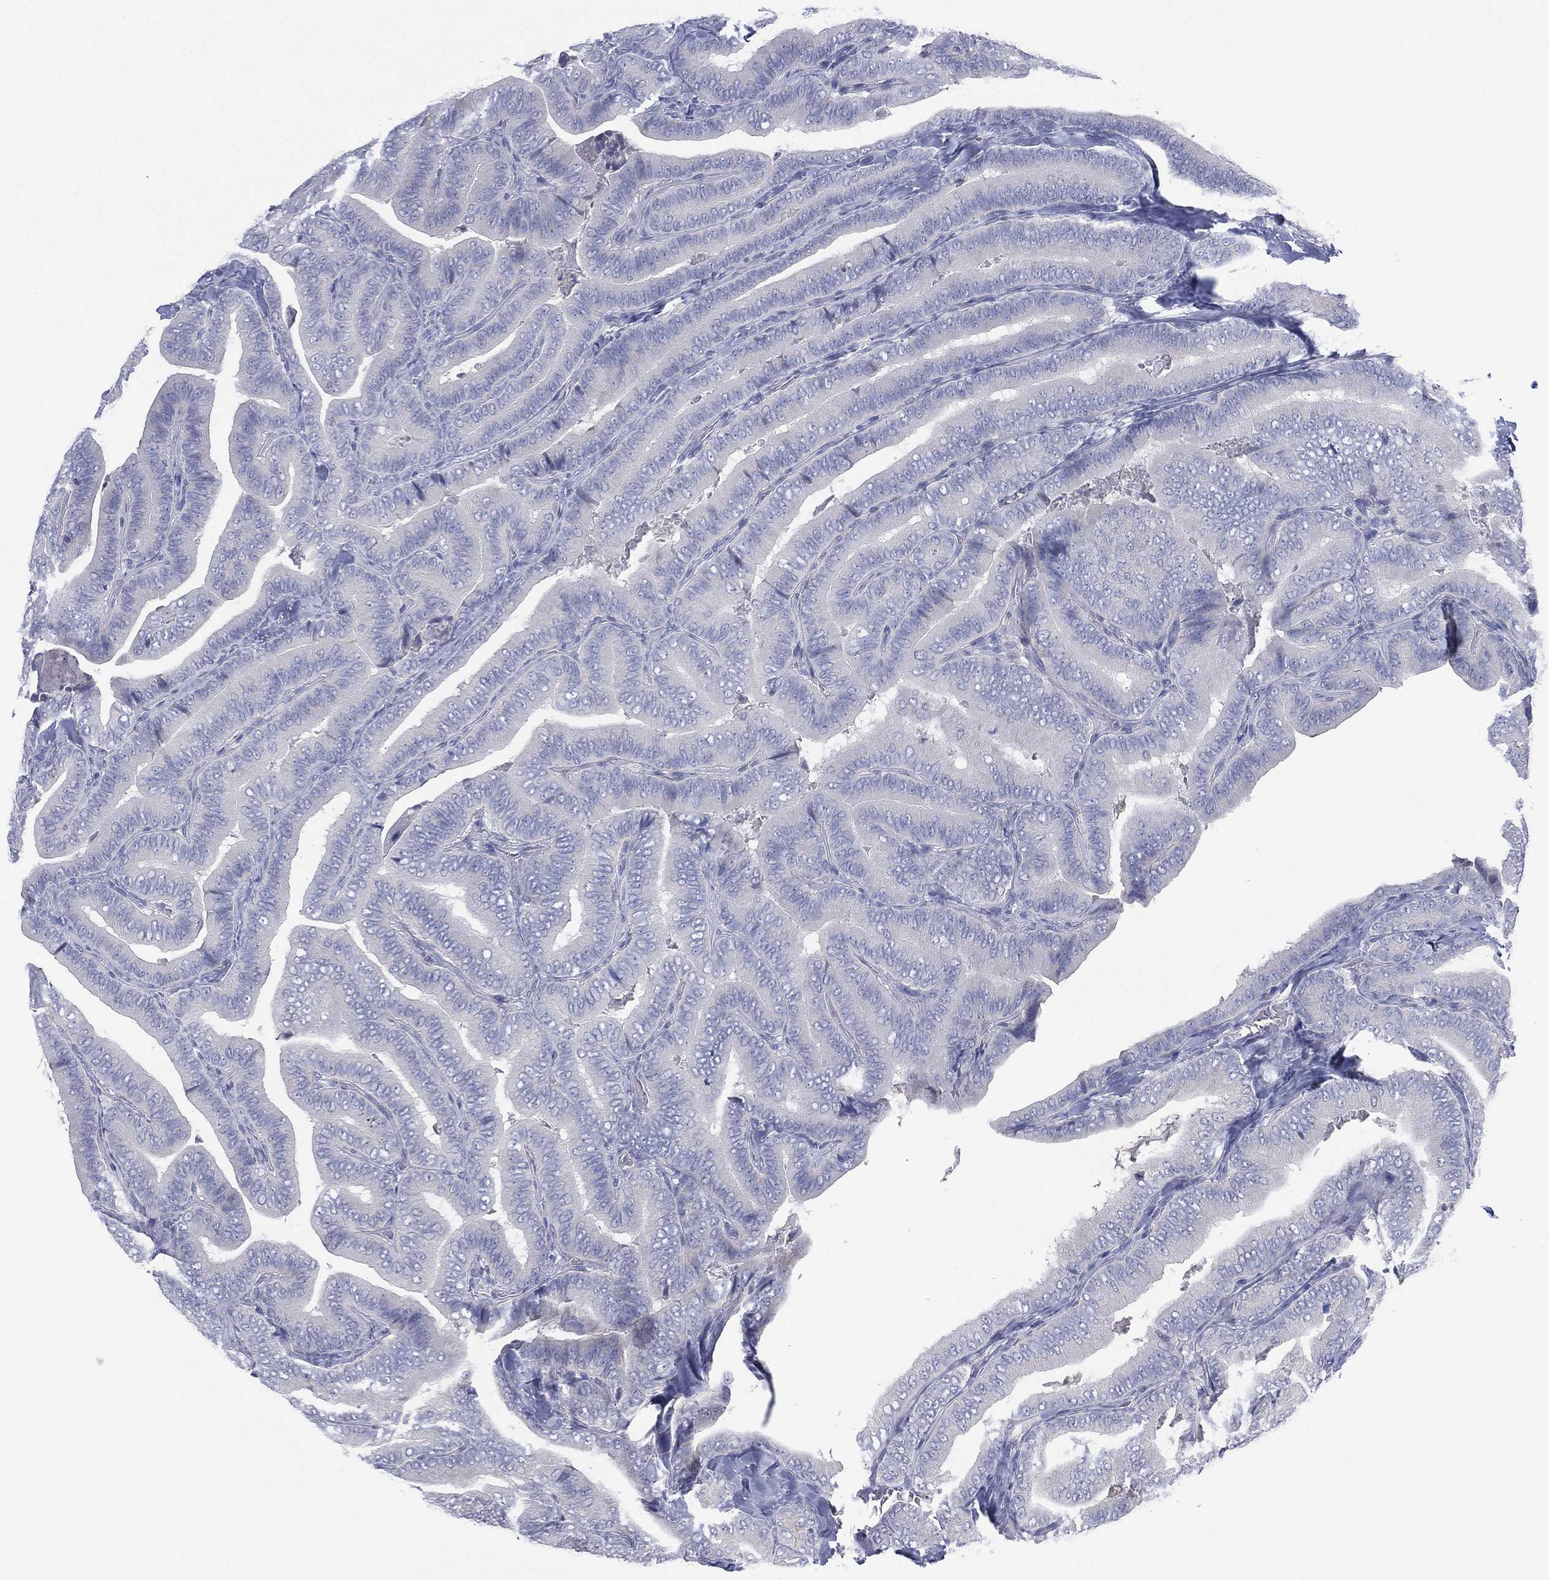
{"staining": {"intensity": "negative", "quantity": "none", "location": "none"}, "tissue": "thyroid cancer", "cell_type": "Tumor cells", "image_type": "cancer", "snomed": [{"axis": "morphology", "description": "Papillary adenocarcinoma, NOS"}, {"axis": "topography", "description": "Thyroid gland"}], "caption": "Image shows no significant protein staining in tumor cells of thyroid cancer (papillary adenocarcinoma). (Immunohistochemistry (ihc), brightfield microscopy, high magnification).", "gene": "CYP2D6", "patient": {"sex": "male", "age": 61}}